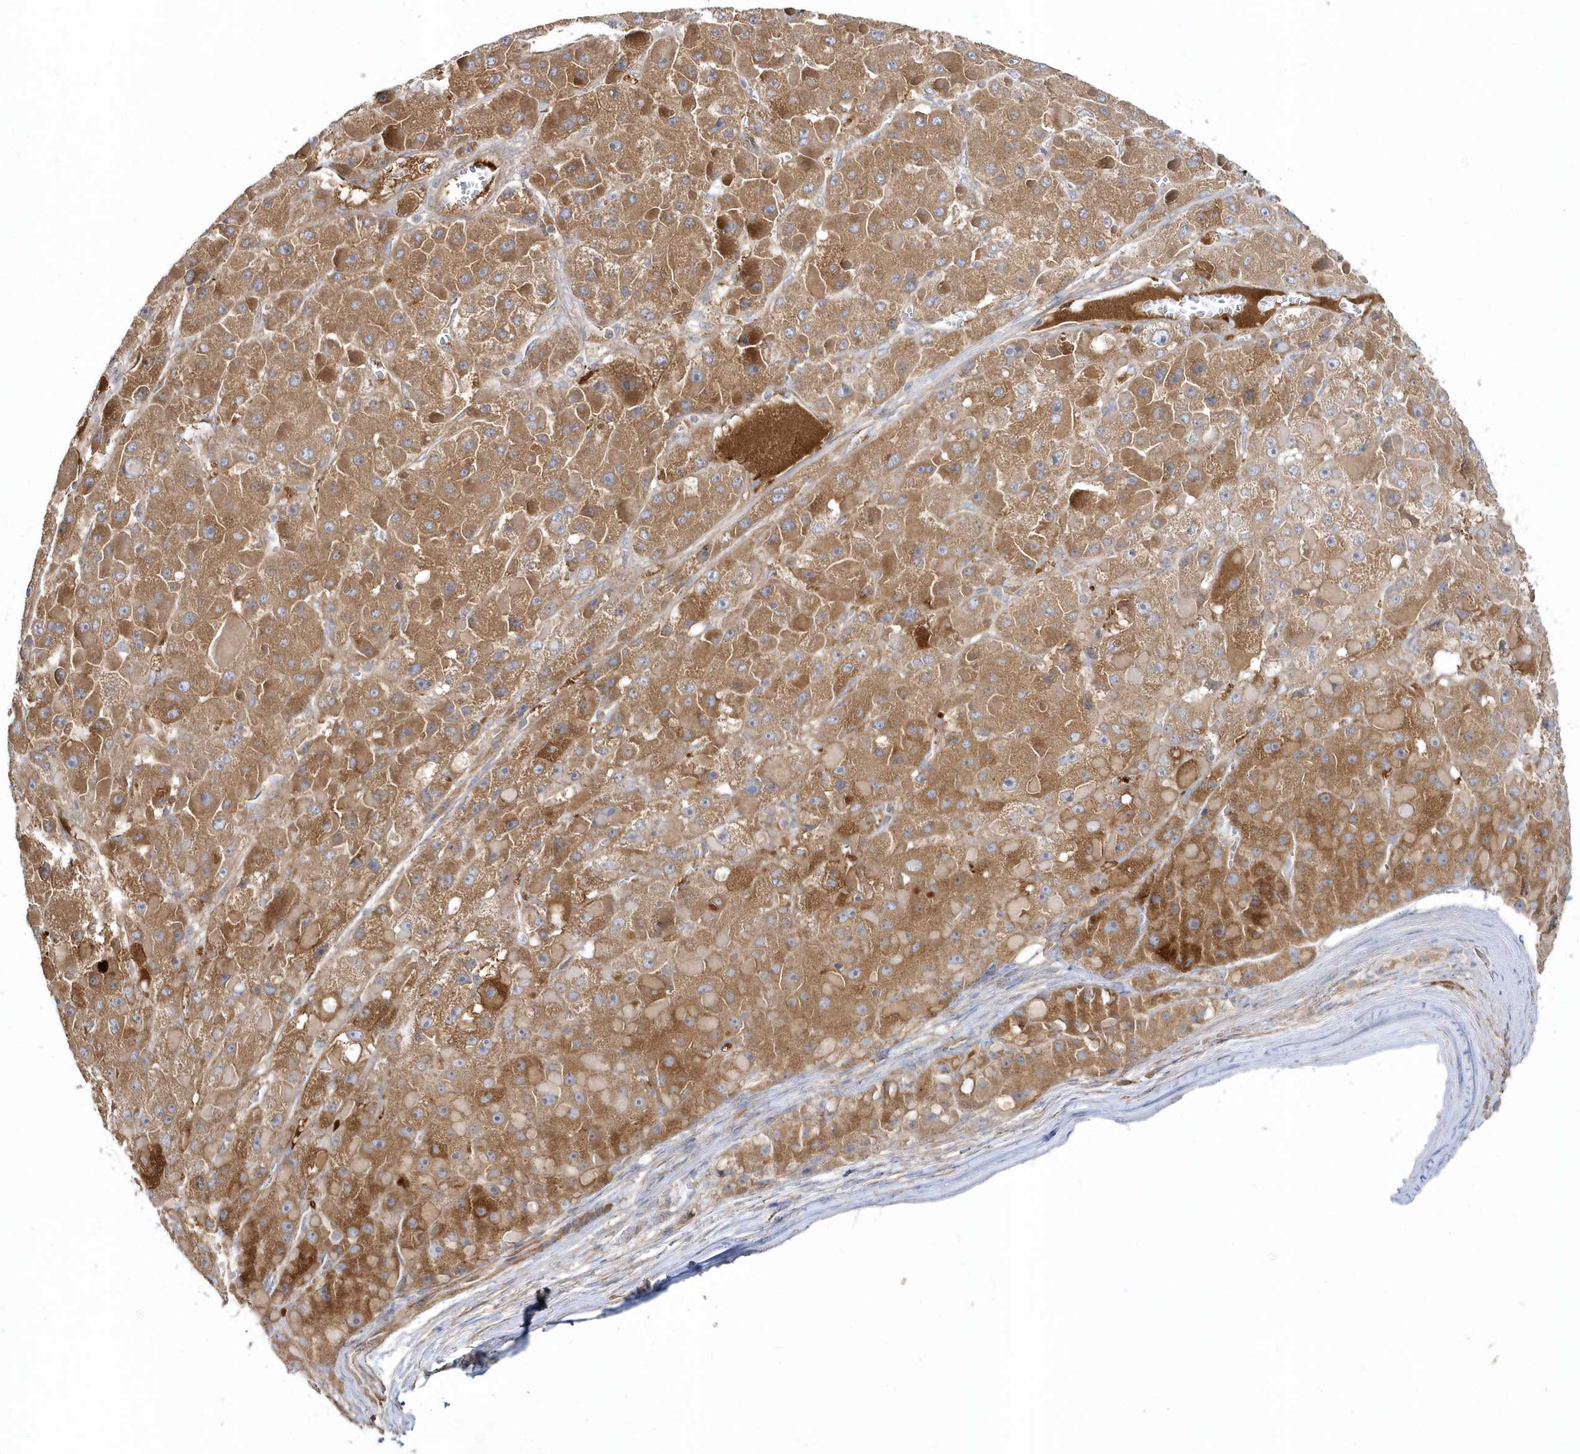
{"staining": {"intensity": "moderate", "quantity": ">75%", "location": "cytoplasmic/membranous"}, "tissue": "liver cancer", "cell_type": "Tumor cells", "image_type": "cancer", "snomed": [{"axis": "morphology", "description": "Carcinoma, Hepatocellular, NOS"}, {"axis": "topography", "description": "Liver"}], "caption": "Protein staining of hepatocellular carcinoma (liver) tissue exhibits moderate cytoplasmic/membranous staining in about >75% of tumor cells. (Stains: DAB (3,3'-diaminobenzidine) in brown, nuclei in blue, Microscopy: brightfield microscopy at high magnification).", "gene": "LEXM", "patient": {"sex": "female", "age": 73}}